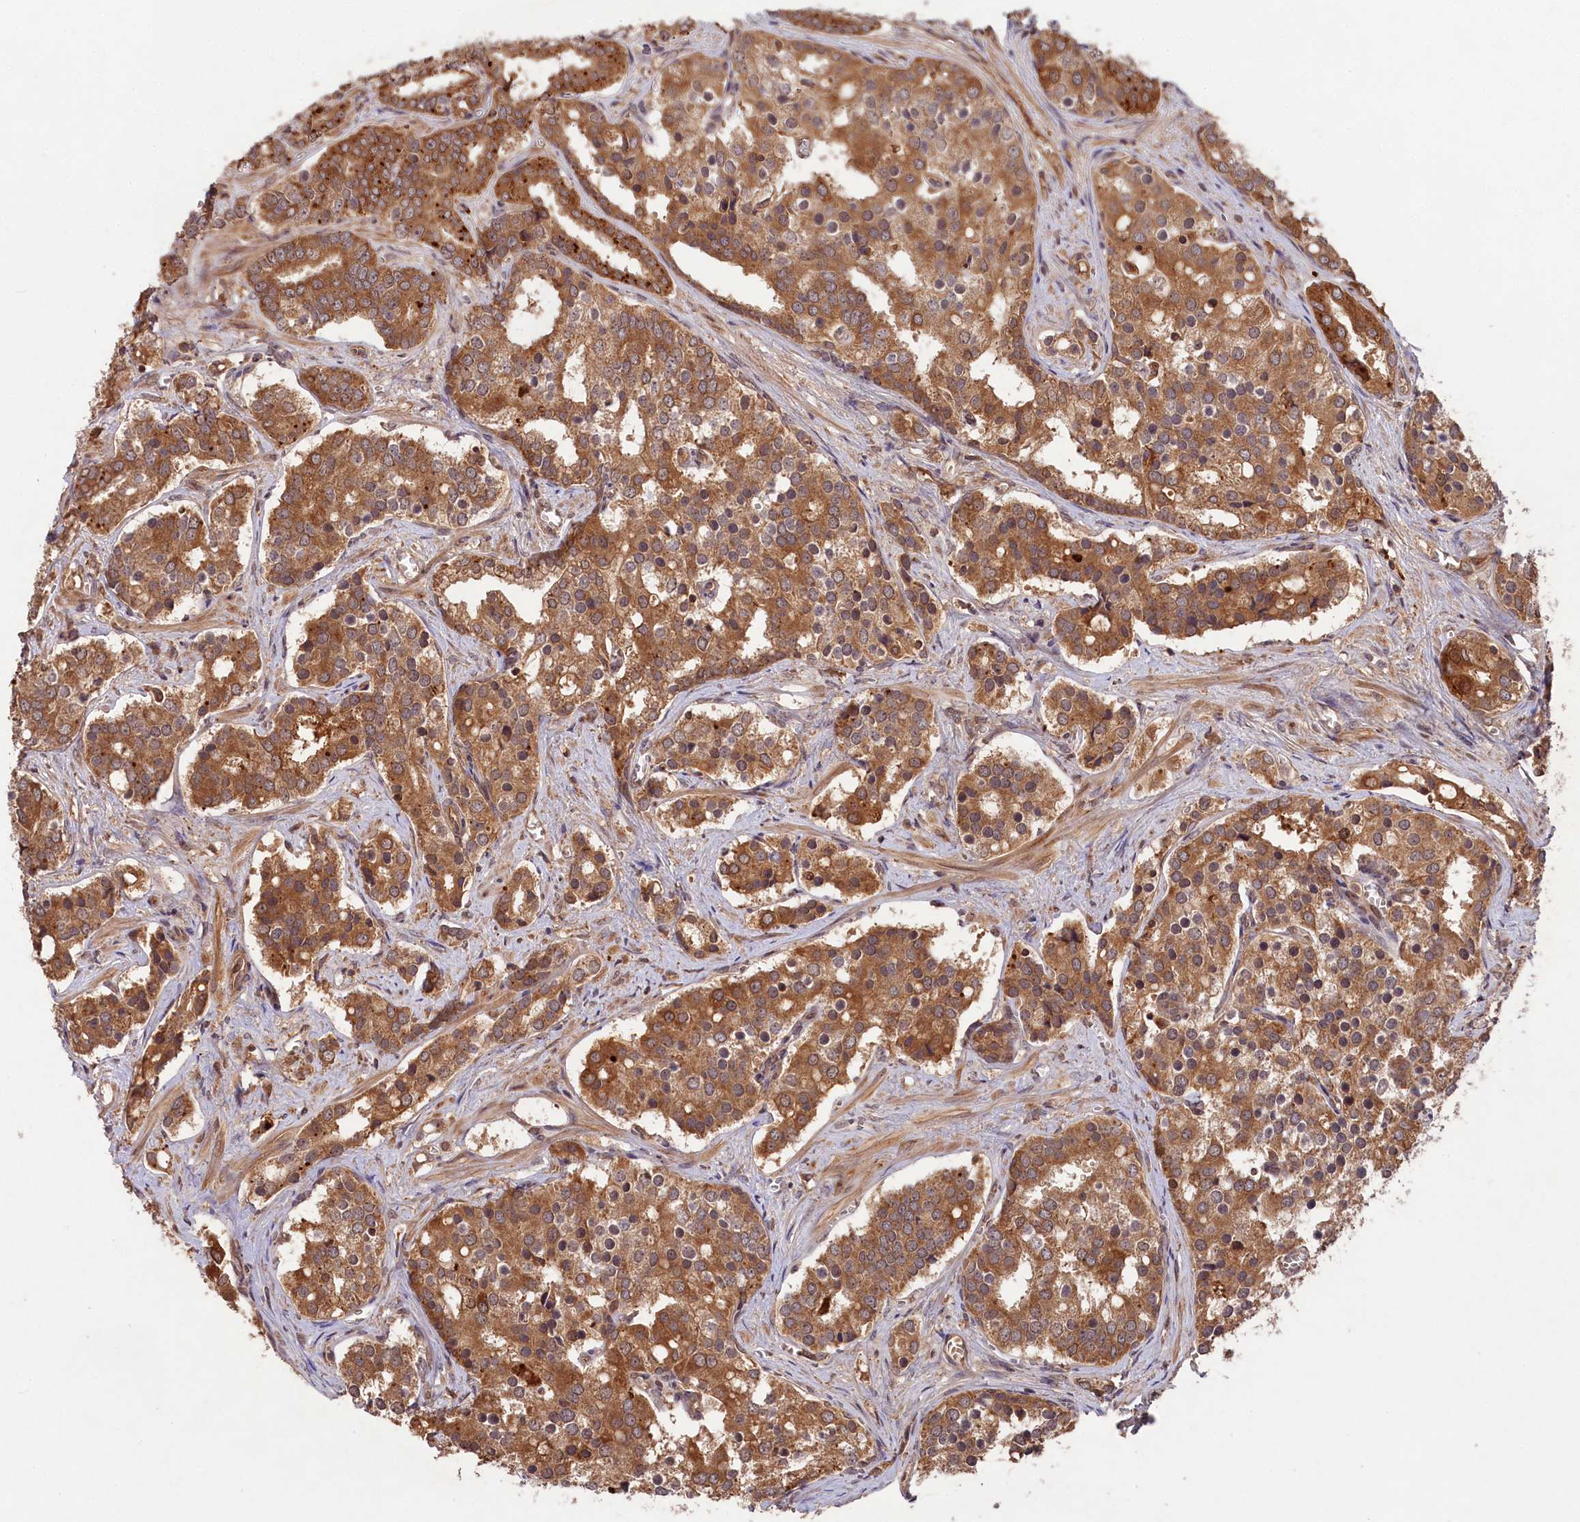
{"staining": {"intensity": "moderate", "quantity": ">75%", "location": "cytoplasmic/membranous"}, "tissue": "prostate cancer", "cell_type": "Tumor cells", "image_type": "cancer", "snomed": [{"axis": "morphology", "description": "Adenocarcinoma, High grade"}, {"axis": "topography", "description": "Prostate"}], "caption": "Approximately >75% of tumor cells in human prostate cancer demonstrate moderate cytoplasmic/membranous protein staining as visualized by brown immunohistochemical staining.", "gene": "CHAC1", "patient": {"sex": "male", "age": 67}}